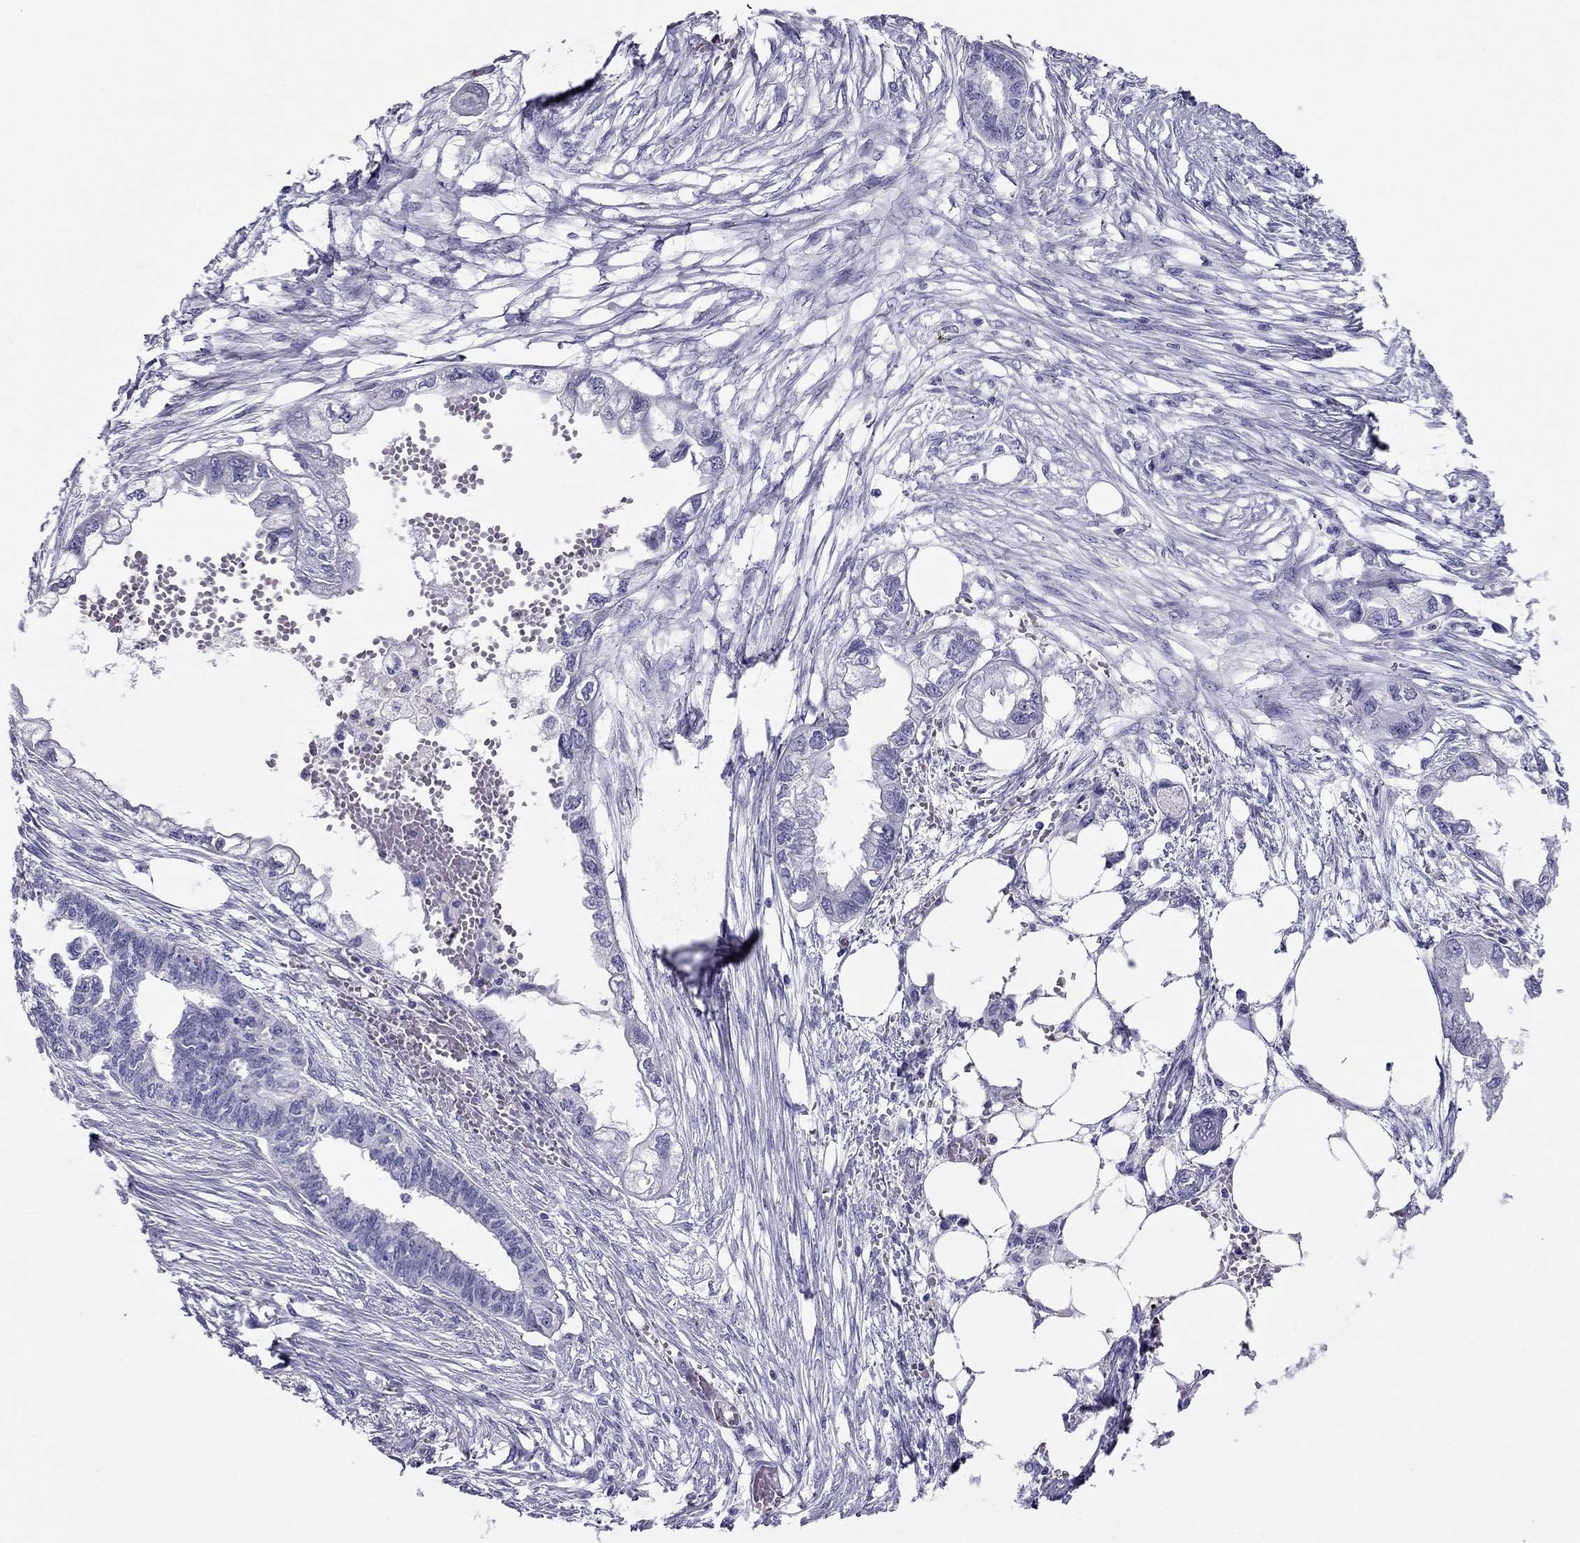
{"staining": {"intensity": "negative", "quantity": "none", "location": "none"}, "tissue": "endometrial cancer", "cell_type": "Tumor cells", "image_type": "cancer", "snomed": [{"axis": "morphology", "description": "Adenocarcinoma, NOS"}, {"axis": "morphology", "description": "Adenocarcinoma, metastatic, NOS"}, {"axis": "topography", "description": "Adipose tissue"}, {"axis": "topography", "description": "Endometrium"}], "caption": "Human endometrial cancer stained for a protein using immunohistochemistry demonstrates no staining in tumor cells.", "gene": "CROCC2", "patient": {"sex": "female", "age": 67}}